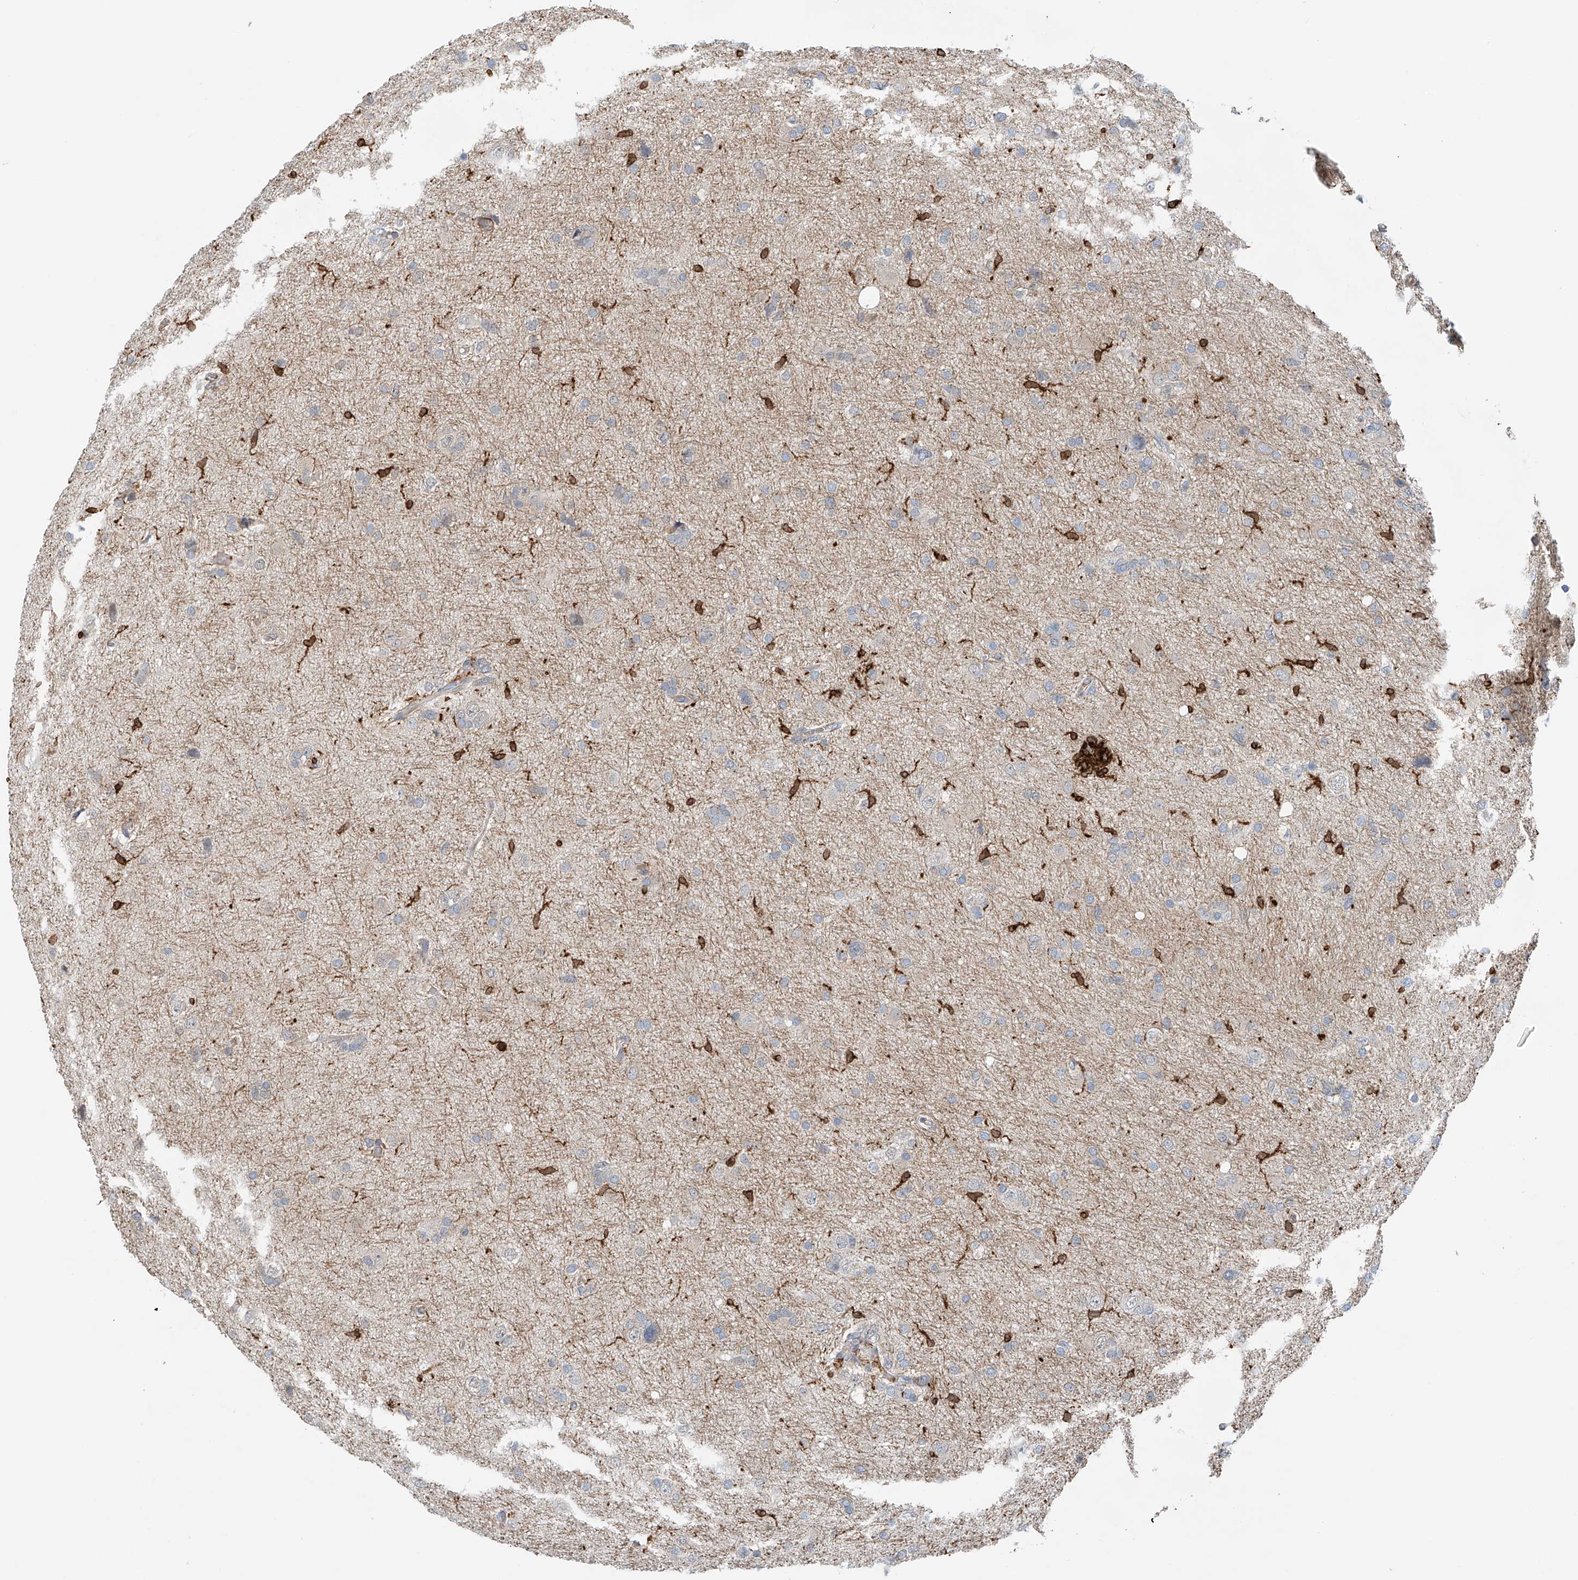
{"staining": {"intensity": "negative", "quantity": "none", "location": "none"}, "tissue": "glioma", "cell_type": "Tumor cells", "image_type": "cancer", "snomed": [{"axis": "morphology", "description": "Glioma, malignant, High grade"}, {"axis": "topography", "description": "Brain"}], "caption": "Glioma stained for a protein using immunohistochemistry (IHC) shows no positivity tumor cells.", "gene": "TBXAS1", "patient": {"sex": "female", "age": 59}}